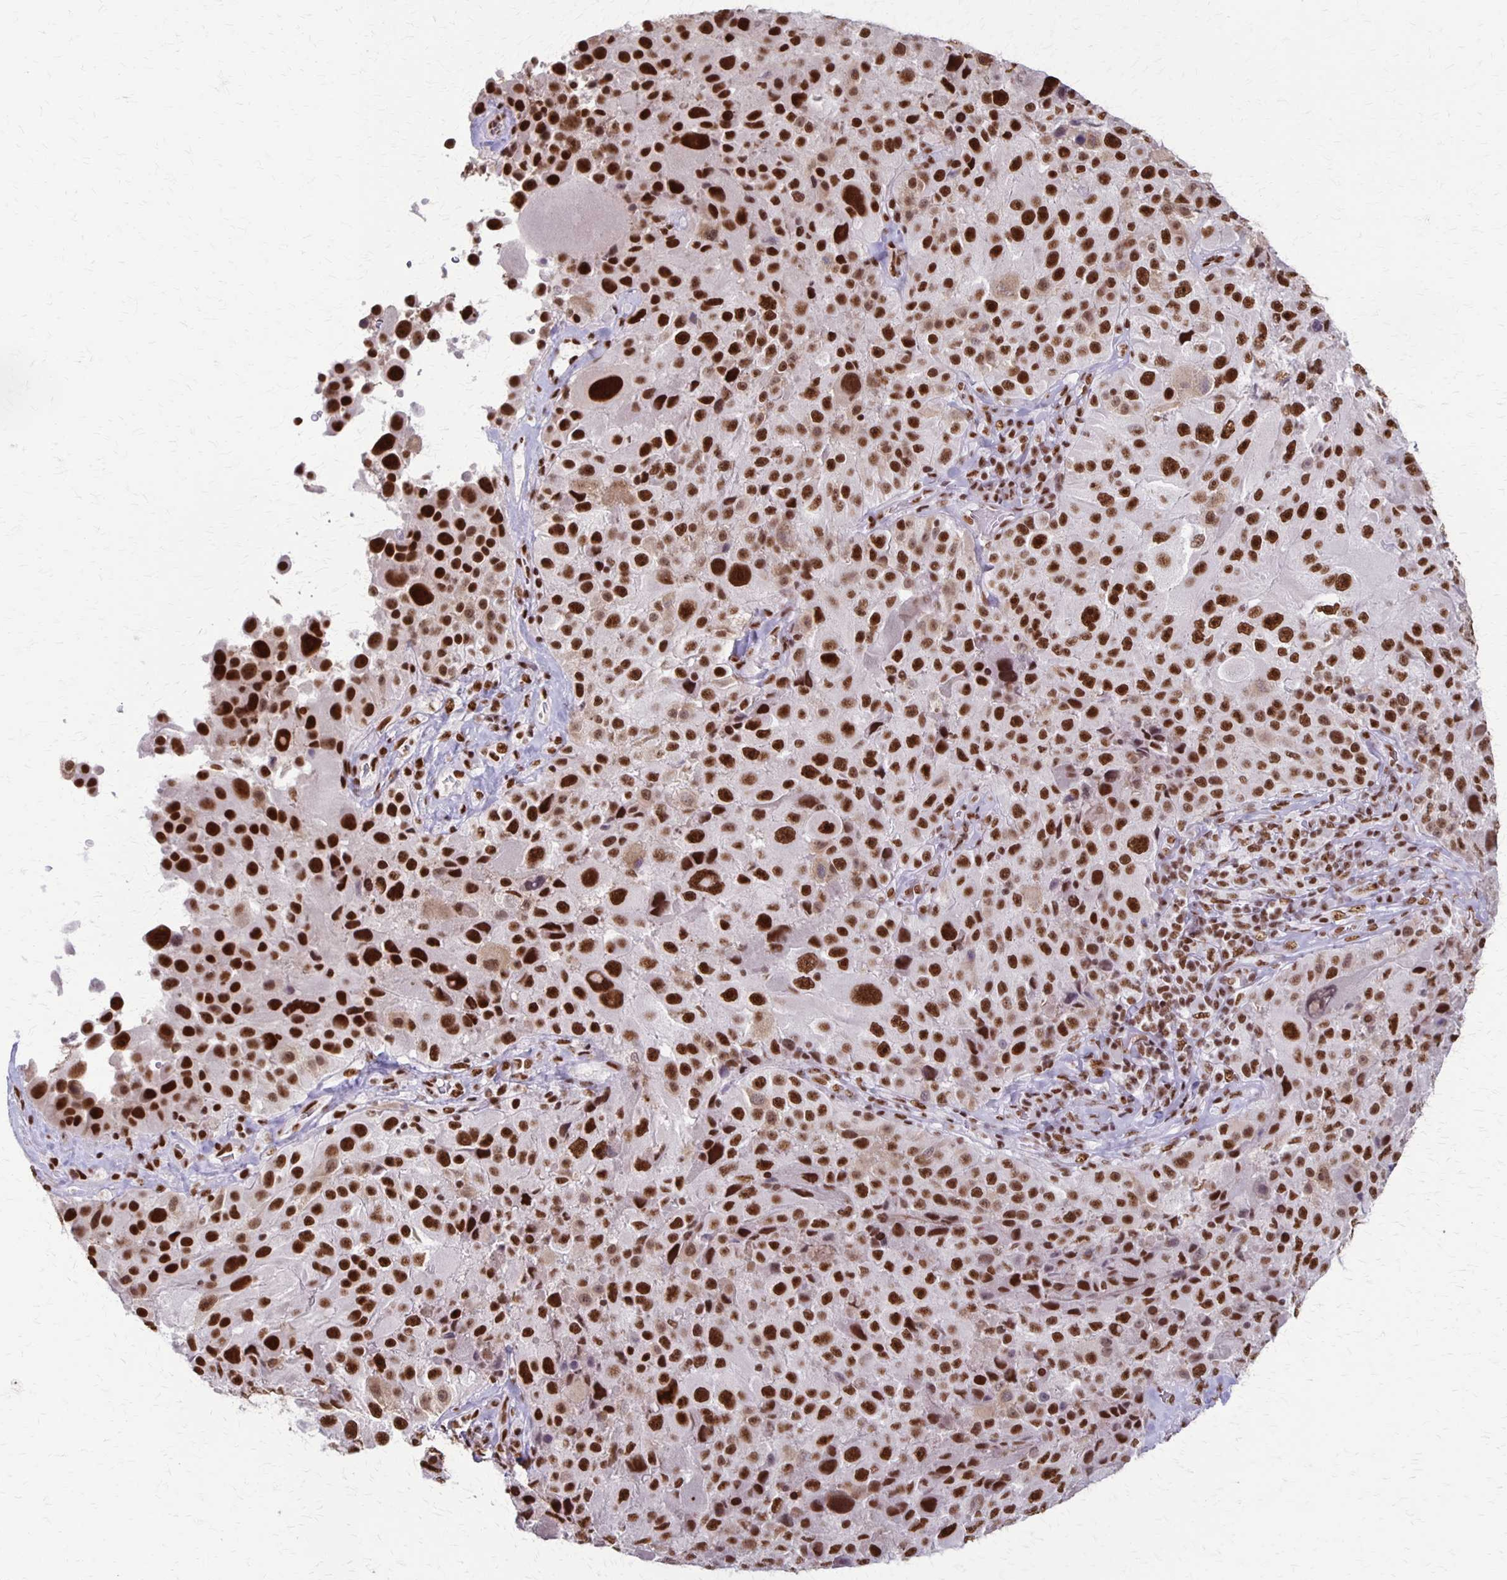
{"staining": {"intensity": "strong", "quantity": ">75%", "location": "nuclear"}, "tissue": "melanoma", "cell_type": "Tumor cells", "image_type": "cancer", "snomed": [{"axis": "morphology", "description": "Malignant melanoma, Metastatic site"}, {"axis": "topography", "description": "Lymph node"}], "caption": "Protein staining of melanoma tissue reveals strong nuclear staining in about >75% of tumor cells.", "gene": "XRCC6", "patient": {"sex": "male", "age": 62}}